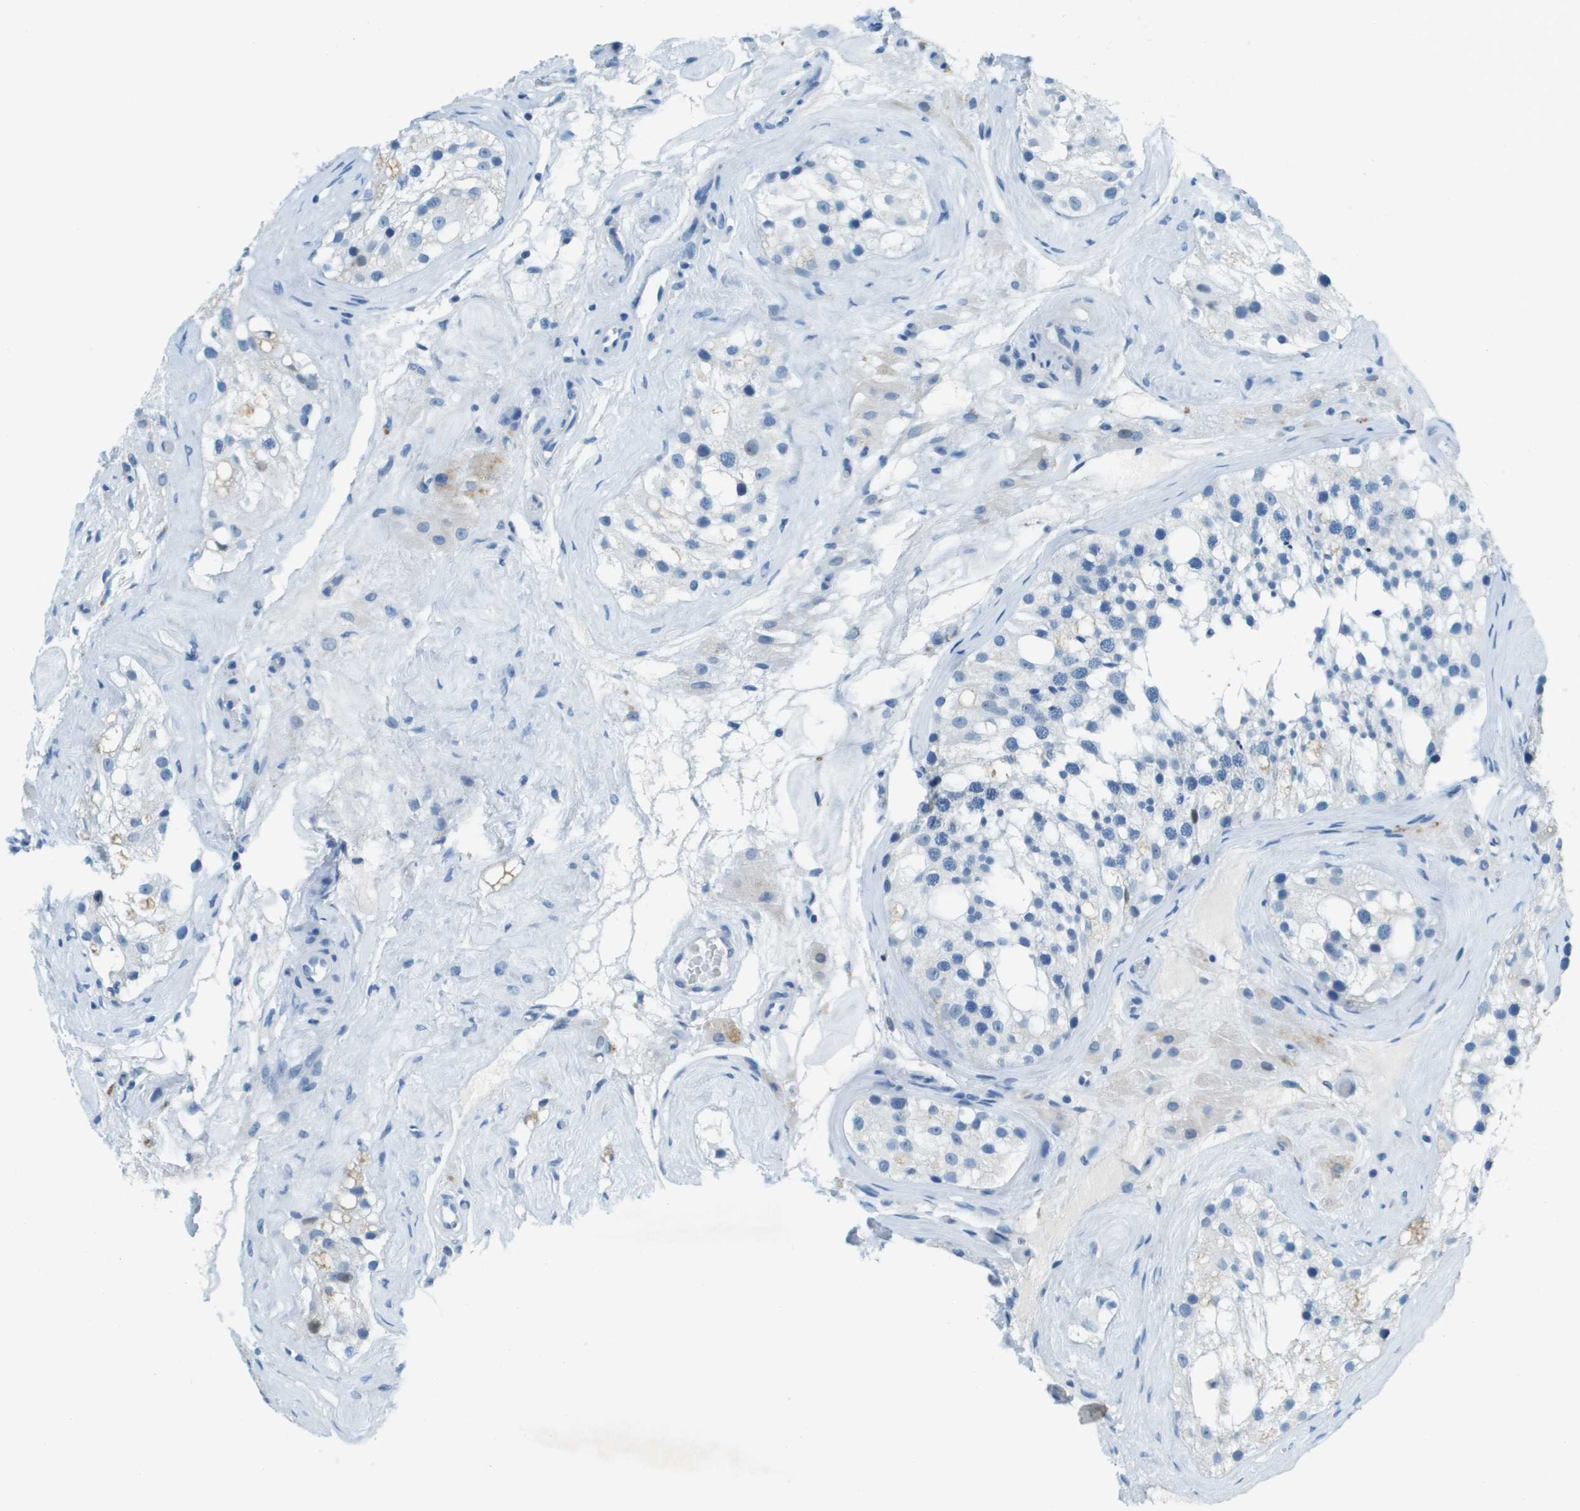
{"staining": {"intensity": "negative", "quantity": "none", "location": "none"}, "tissue": "testis", "cell_type": "Cells in seminiferous ducts", "image_type": "normal", "snomed": [{"axis": "morphology", "description": "Normal tissue, NOS"}, {"axis": "morphology", "description": "Seminoma, NOS"}, {"axis": "topography", "description": "Testis"}], "caption": "IHC photomicrograph of unremarkable testis: human testis stained with DAB displays no significant protein staining in cells in seminiferous ducts.", "gene": "SLC16A10", "patient": {"sex": "male", "age": 71}}